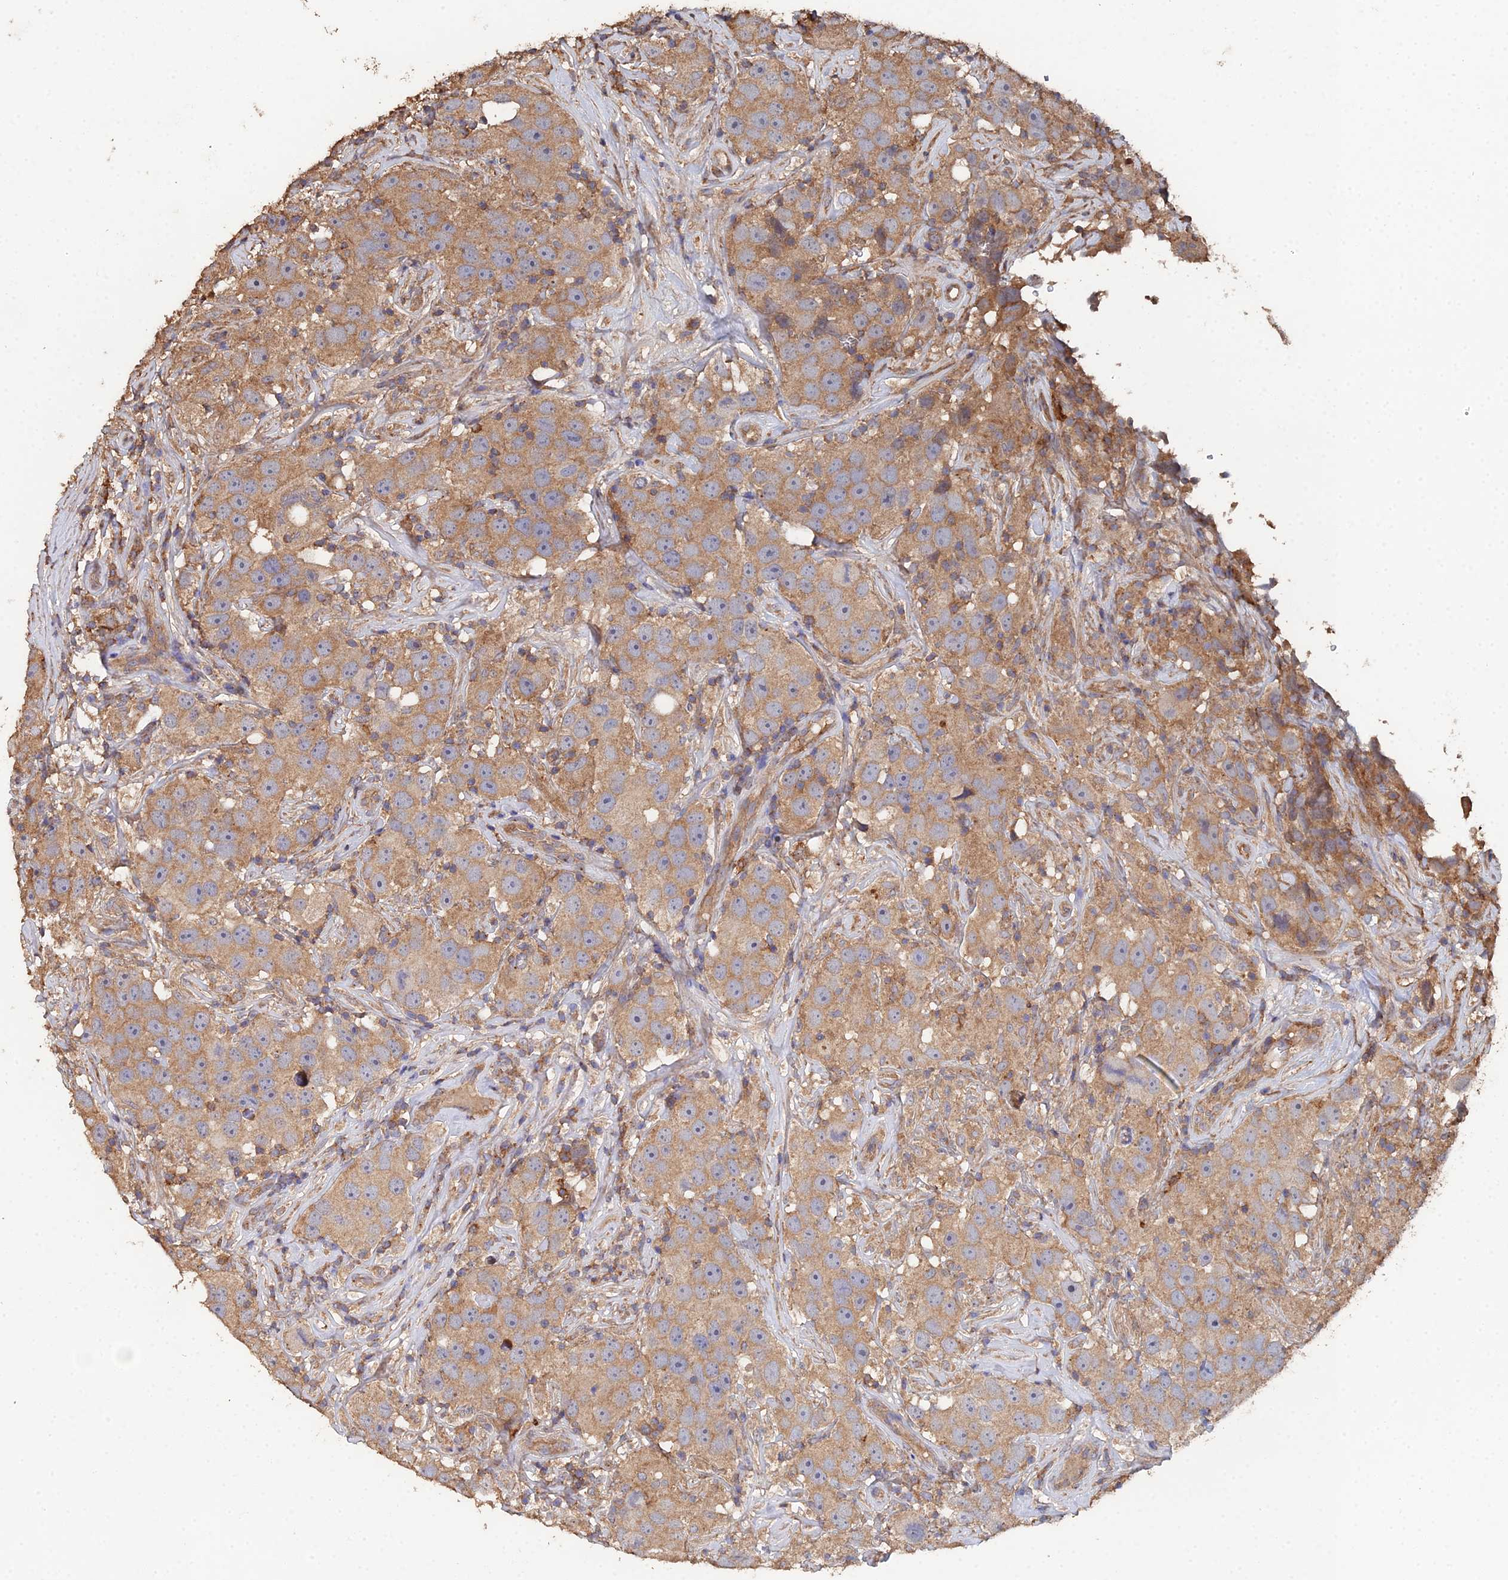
{"staining": {"intensity": "moderate", "quantity": ">75%", "location": "cytoplasmic/membranous"}, "tissue": "testis cancer", "cell_type": "Tumor cells", "image_type": "cancer", "snomed": [{"axis": "morphology", "description": "Seminoma, NOS"}, {"axis": "topography", "description": "Testis"}], "caption": "Testis cancer (seminoma) was stained to show a protein in brown. There is medium levels of moderate cytoplasmic/membranous expression in about >75% of tumor cells.", "gene": "SPANXN4", "patient": {"sex": "male", "age": 49}}